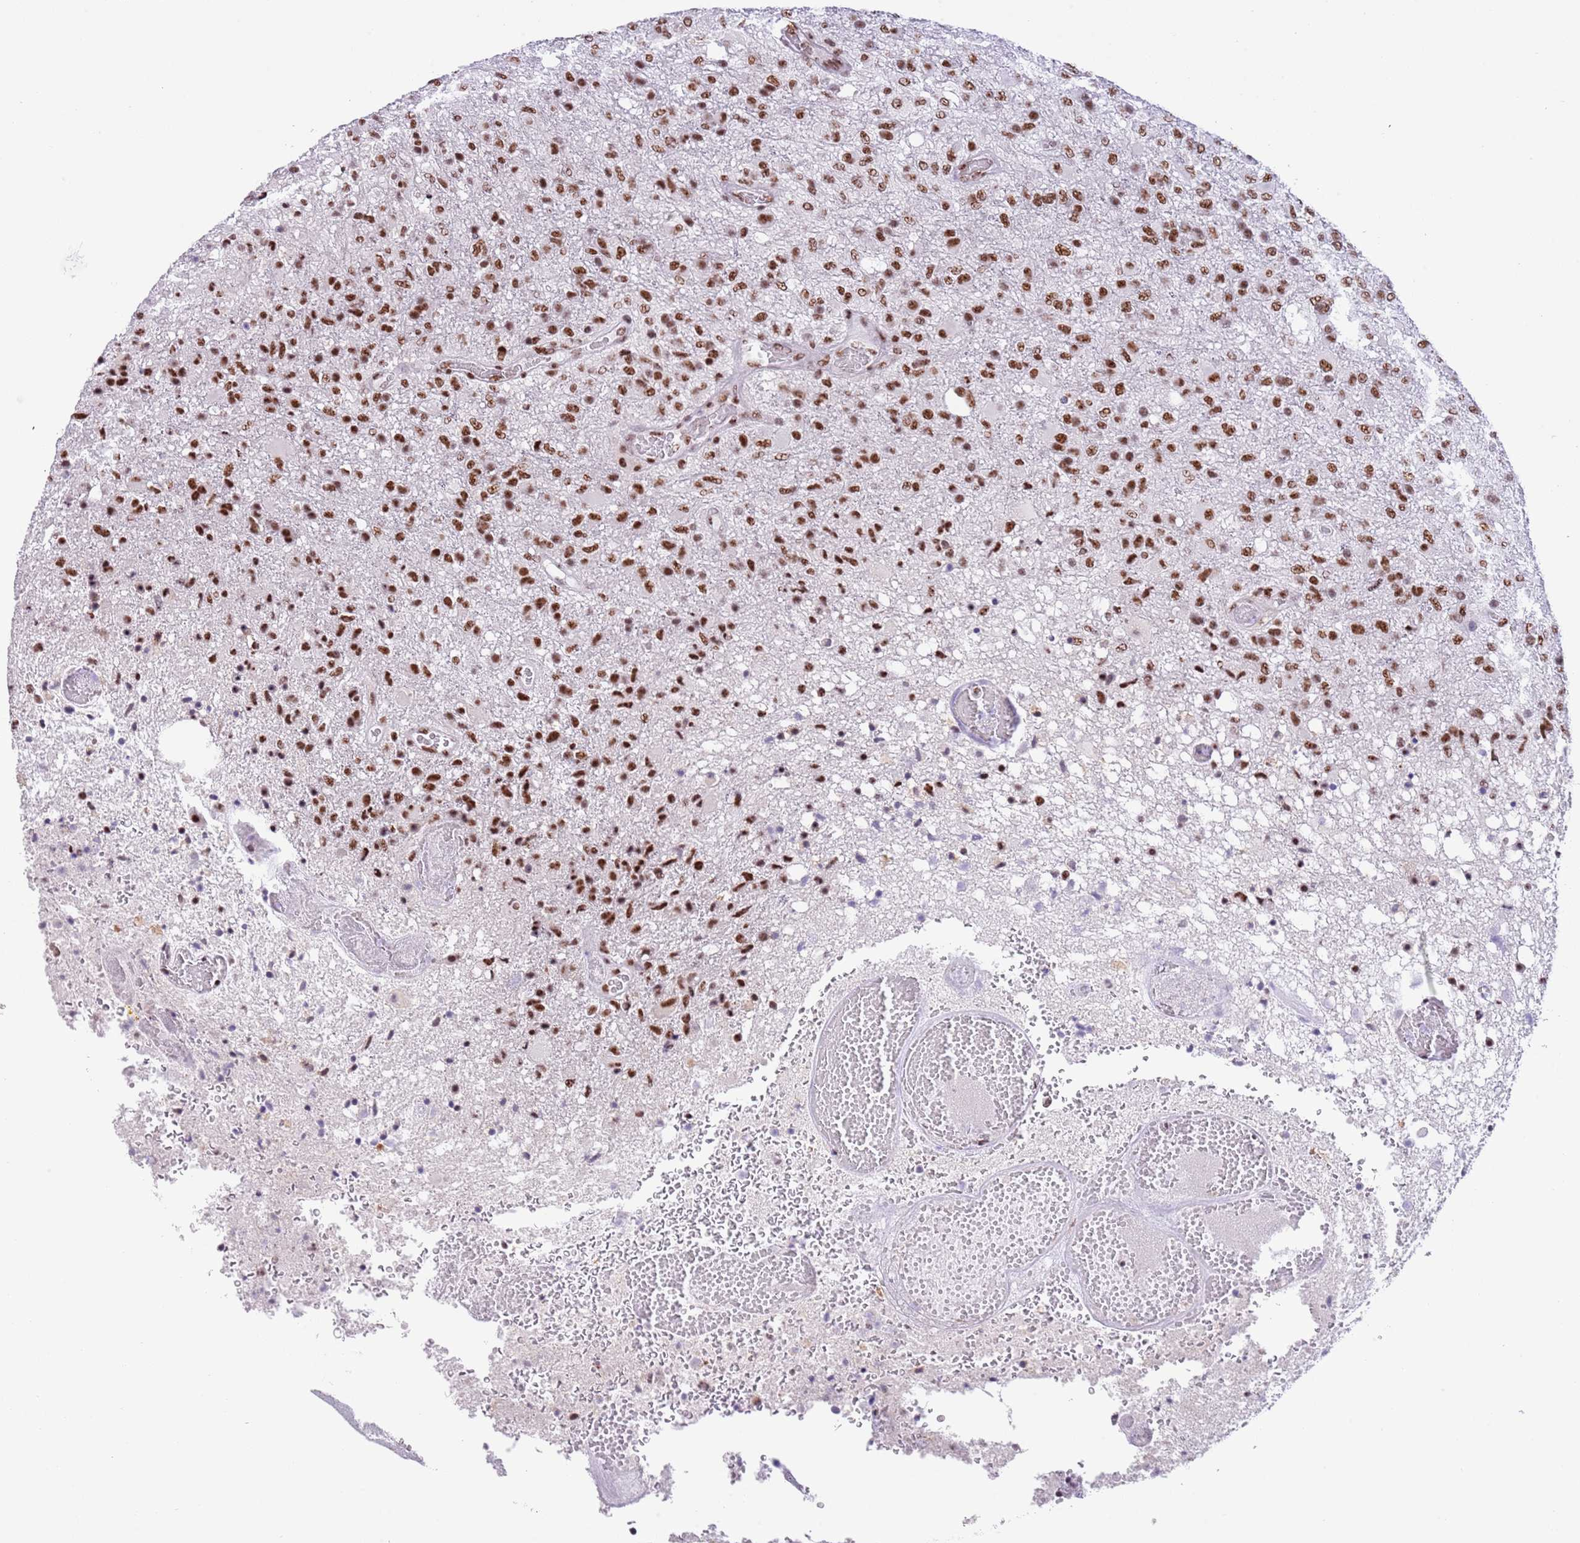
{"staining": {"intensity": "strong", "quantity": "25%-75%", "location": "nuclear"}, "tissue": "glioma", "cell_type": "Tumor cells", "image_type": "cancer", "snomed": [{"axis": "morphology", "description": "Glioma, malignant, High grade"}, {"axis": "topography", "description": "Brain"}], "caption": "Protein expression analysis of glioma displays strong nuclear staining in about 25%-75% of tumor cells.", "gene": "SF3A2", "patient": {"sex": "female", "age": 74}}